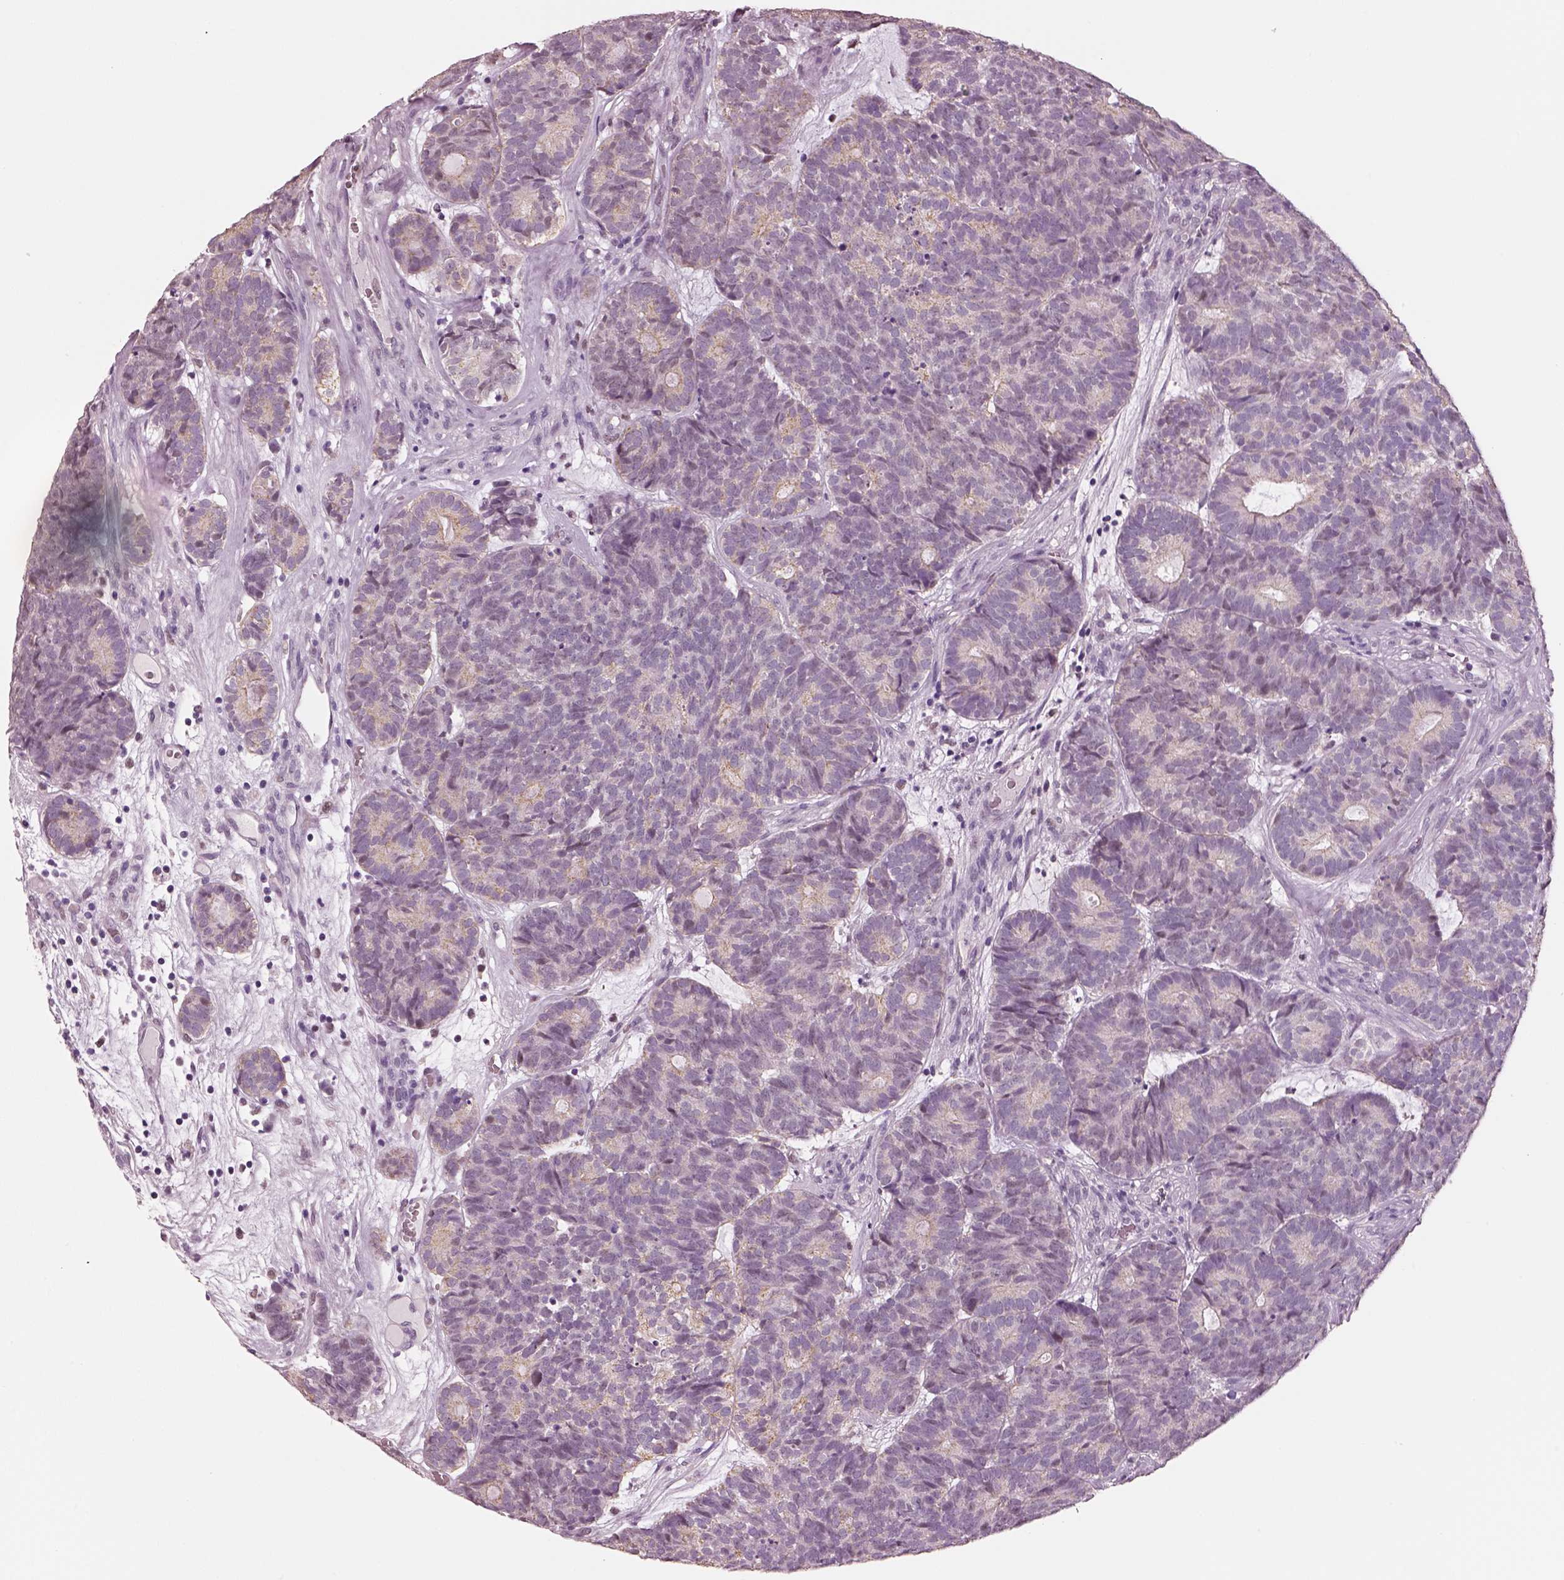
{"staining": {"intensity": "weak", "quantity": ">75%", "location": "cytoplasmic/membranous"}, "tissue": "head and neck cancer", "cell_type": "Tumor cells", "image_type": "cancer", "snomed": [{"axis": "morphology", "description": "Adenocarcinoma, NOS"}, {"axis": "topography", "description": "Head-Neck"}], "caption": "Immunohistochemistry (DAB) staining of human head and neck cancer (adenocarcinoma) shows weak cytoplasmic/membranous protein staining in about >75% of tumor cells.", "gene": "ELSPBP1", "patient": {"sex": "female", "age": 81}}